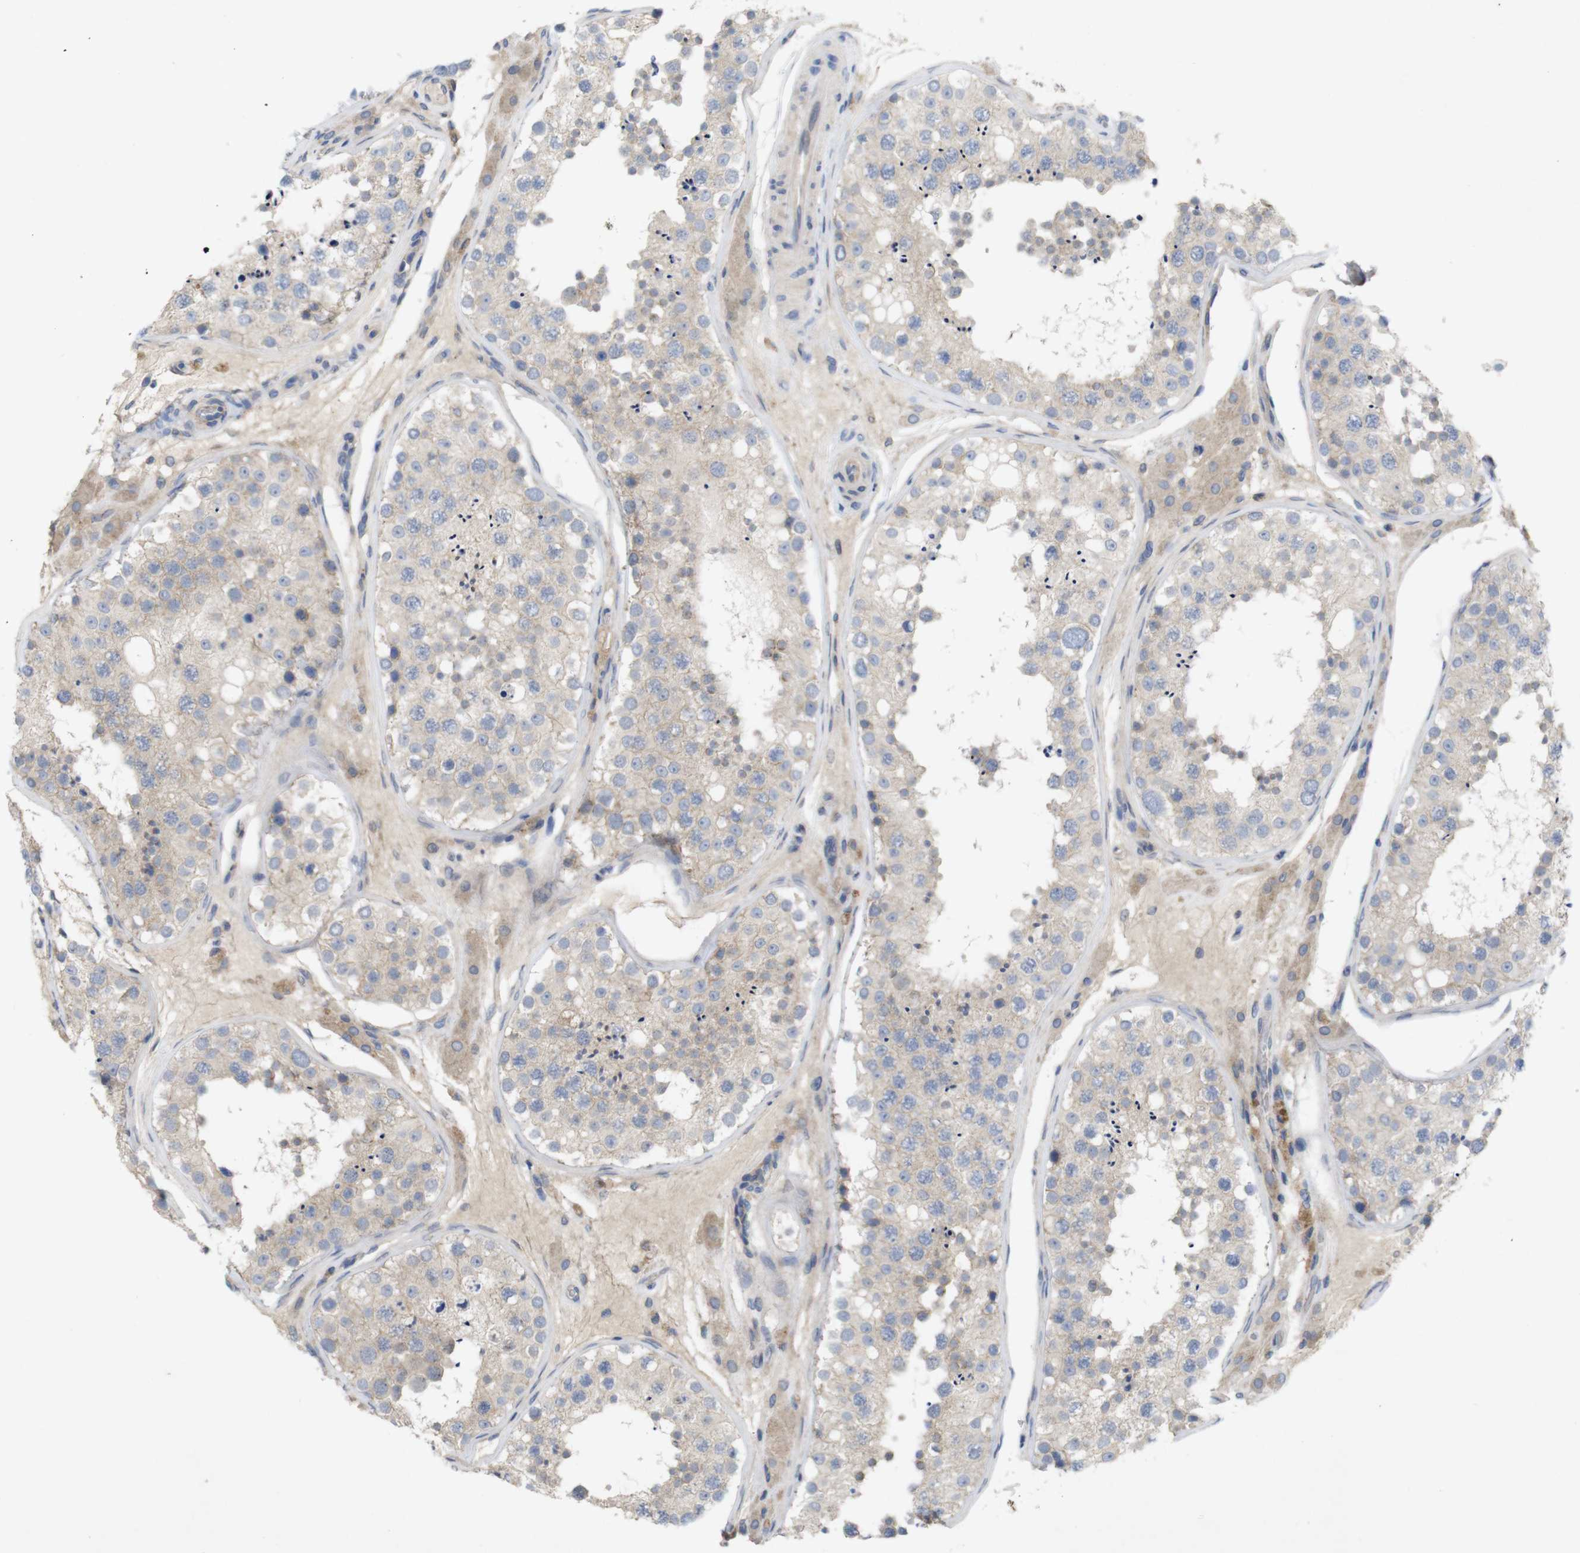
{"staining": {"intensity": "weak", "quantity": "<25%", "location": "cytoplasmic/membranous"}, "tissue": "testis", "cell_type": "Cells in seminiferous ducts", "image_type": "normal", "snomed": [{"axis": "morphology", "description": "Normal tissue, NOS"}, {"axis": "topography", "description": "Testis"}], "caption": "DAB (3,3'-diaminobenzidine) immunohistochemical staining of normal human testis exhibits no significant expression in cells in seminiferous ducts.", "gene": "KIDINS220", "patient": {"sex": "male", "age": 26}}